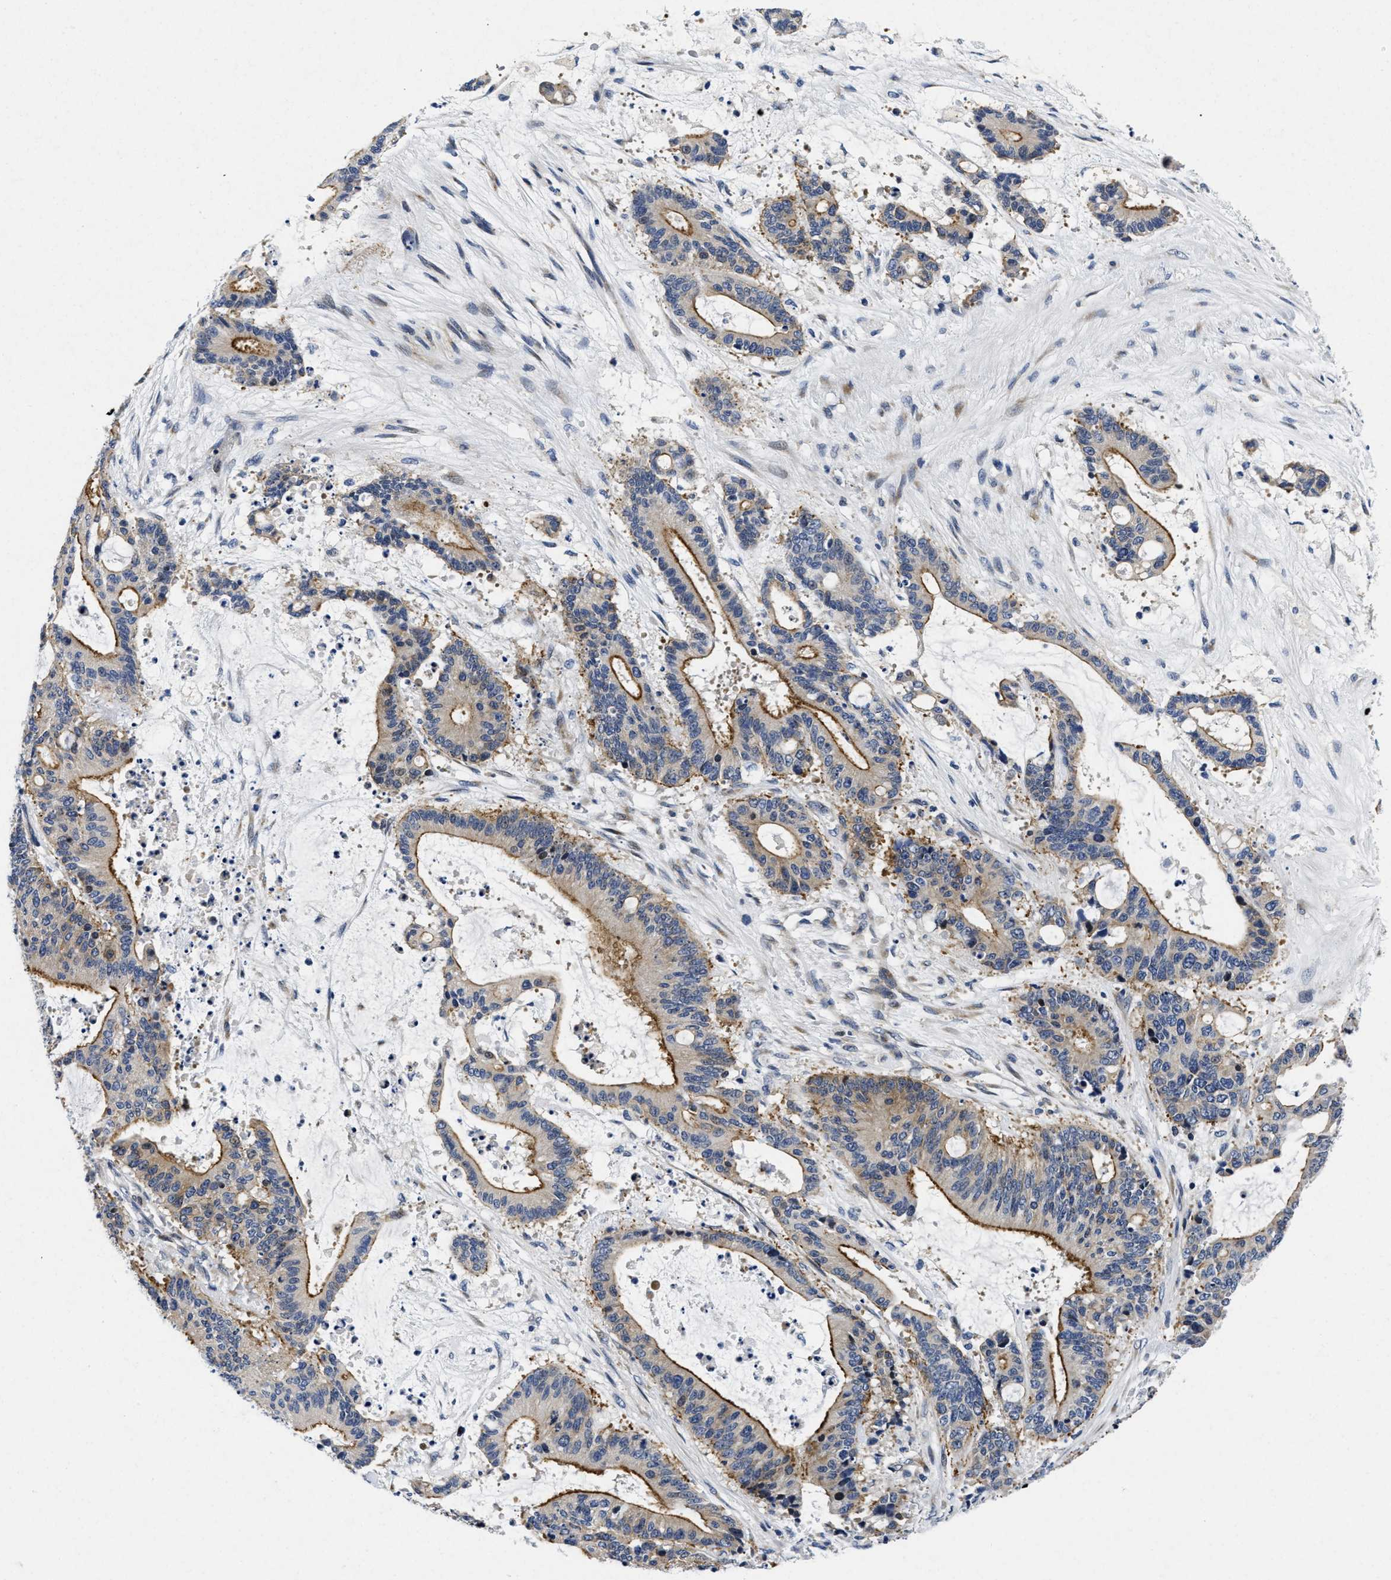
{"staining": {"intensity": "moderate", "quantity": ">75%", "location": "cytoplasmic/membranous"}, "tissue": "liver cancer", "cell_type": "Tumor cells", "image_type": "cancer", "snomed": [{"axis": "morphology", "description": "Normal tissue, NOS"}, {"axis": "morphology", "description": "Cholangiocarcinoma"}, {"axis": "topography", "description": "Liver"}, {"axis": "topography", "description": "Peripheral nerve tissue"}], "caption": "Liver cholangiocarcinoma was stained to show a protein in brown. There is medium levels of moderate cytoplasmic/membranous expression in approximately >75% of tumor cells. (Stains: DAB (3,3'-diaminobenzidine) in brown, nuclei in blue, Microscopy: brightfield microscopy at high magnification).", "gene": "LAD1", "patient": {"sex": "female", "age": 73}}